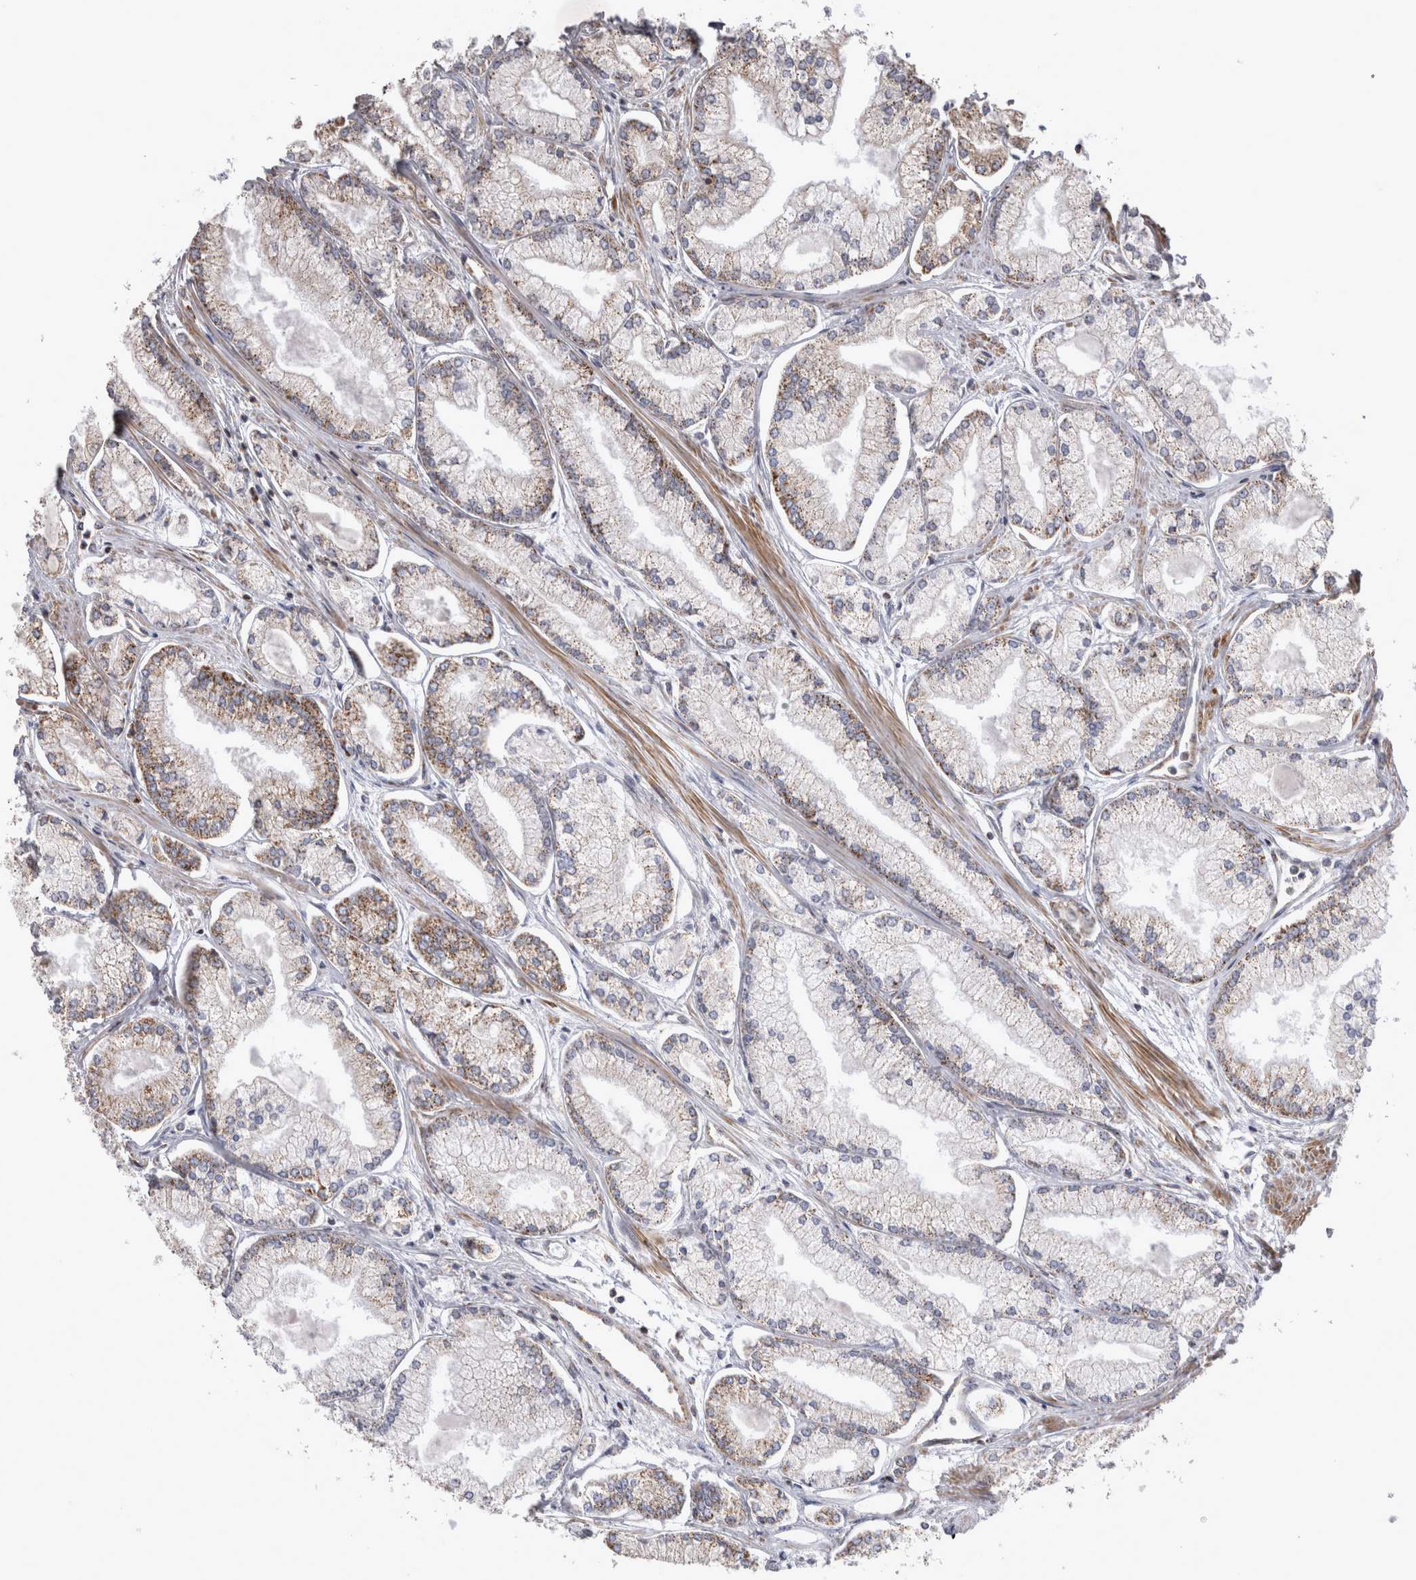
{"staining": {"intensity": "moderate", "quantity": "25%-75%", "location": "cytoplasmic/membranous"}, "tissue": "prostate cancer", "cell_type": "Tumor cells", "image_type": "cancer", "snomed": [{"axis": "morphology", "description": "Adenocarcinoma, Low grade"}, {"axis": "topography", "description": "Prostate"}], "caption": "High-magnification brightfield microscopy of prostate cancer stained with DAB (3,3'-diaminobenzidine) (brown) and counterstained with hematoxylin (blue). tumor cells exhibit moderate cytoplasmic/membranous staining is appreciated in approximately25%-75% of cells.", "gene": "TSPOAP1", "patient": {"sex": "male", "age": 52}}